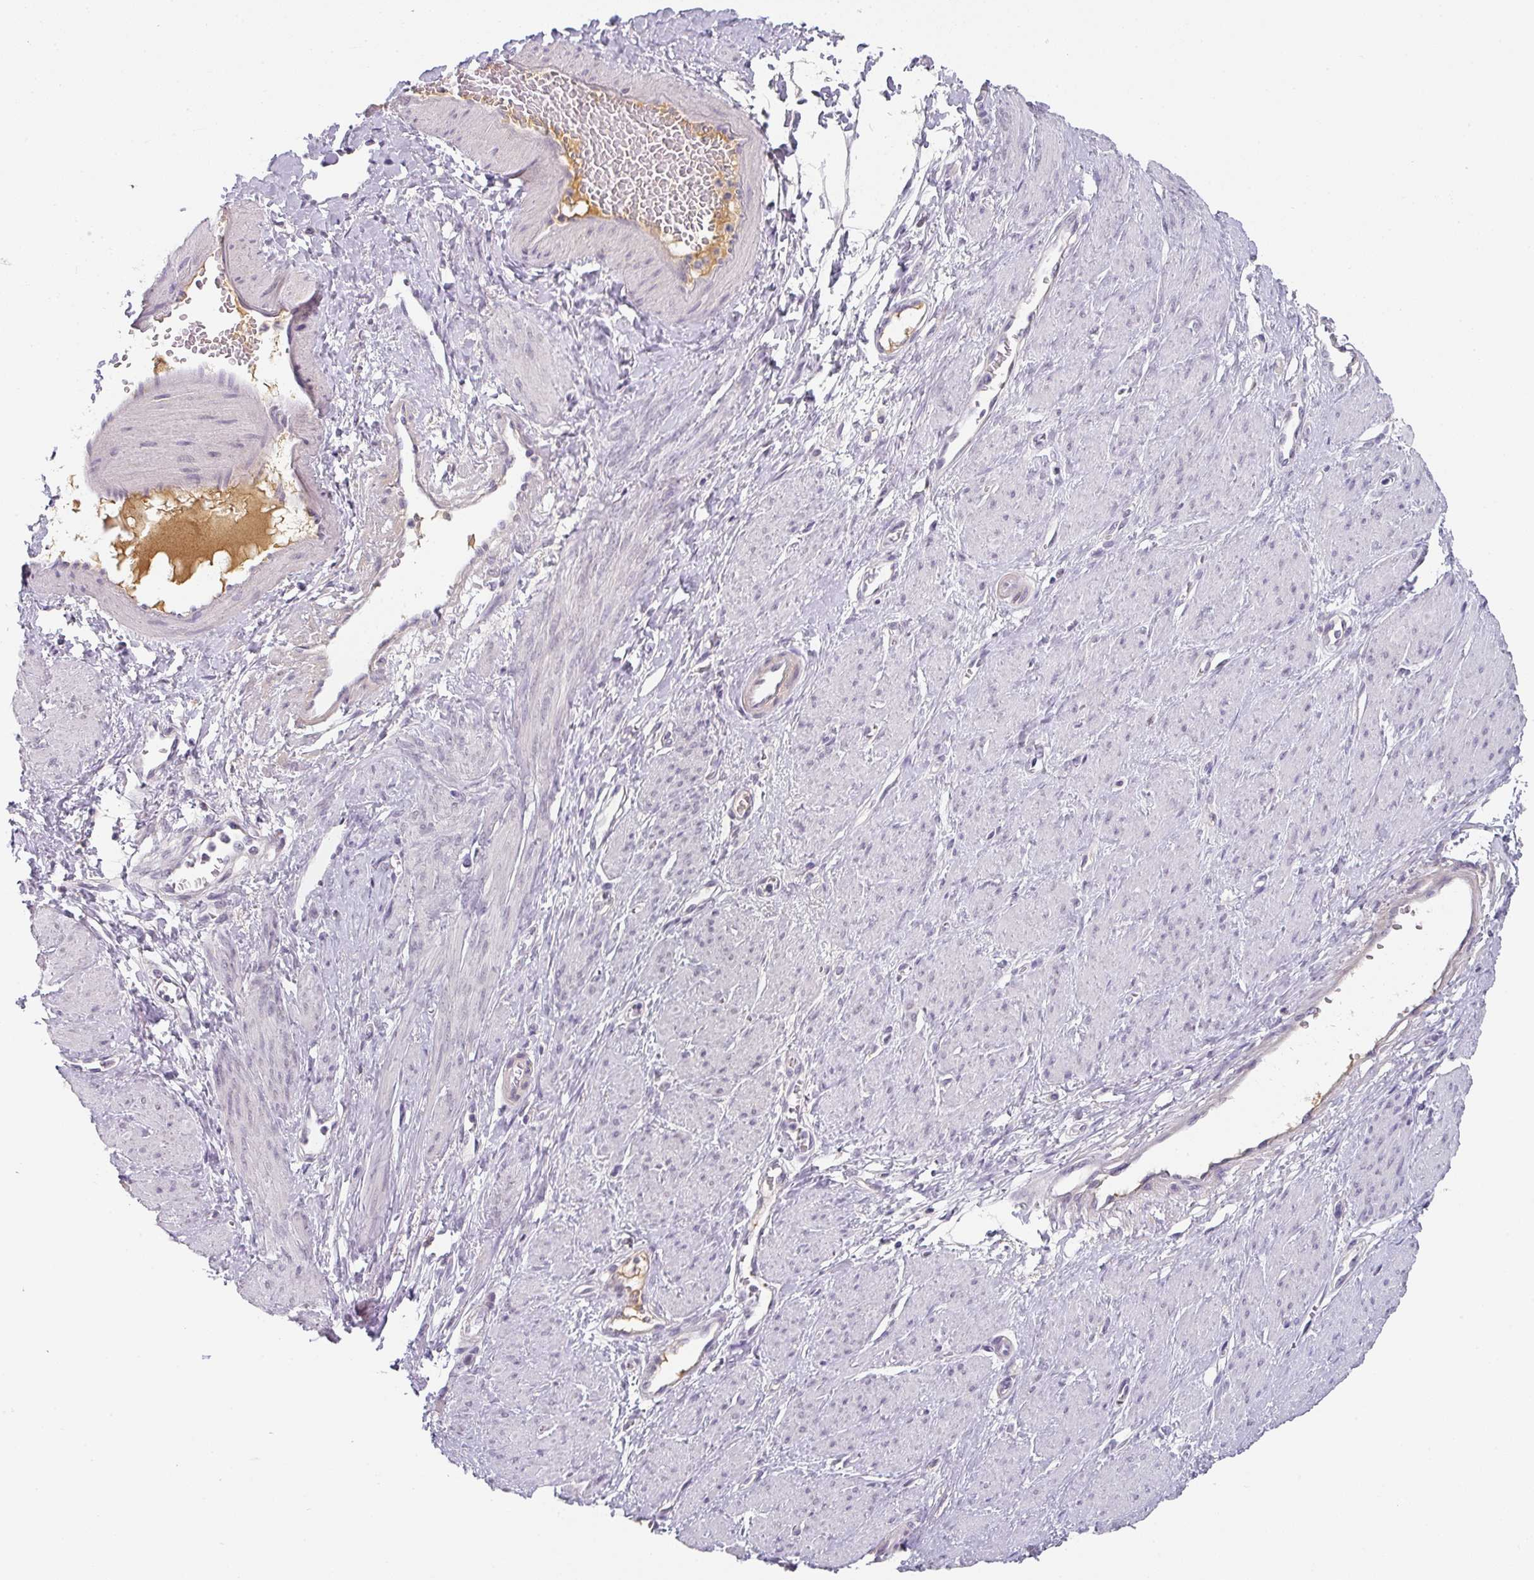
{"staining": {"intensity": "negative", "quantity": "none", "location": "none"}, "tissue": "smooth muscle", "cell_type": "Smooth muscle cells", "image_type": "normal", "snomed": [{"axis": "morphology", "description": "Normal tissue, NOS"}, {"axis": "topography", "description": "Smooth muscle"}, {"axis": "topography", "description": "Uterus"}], "caption": "Immunohistochemistry (IHC) of normal human smooth muscle demonstrates no staining in smooth muscle cells.", "gene": "C1QB", "patient": {"sex": "female", "age": 39}}